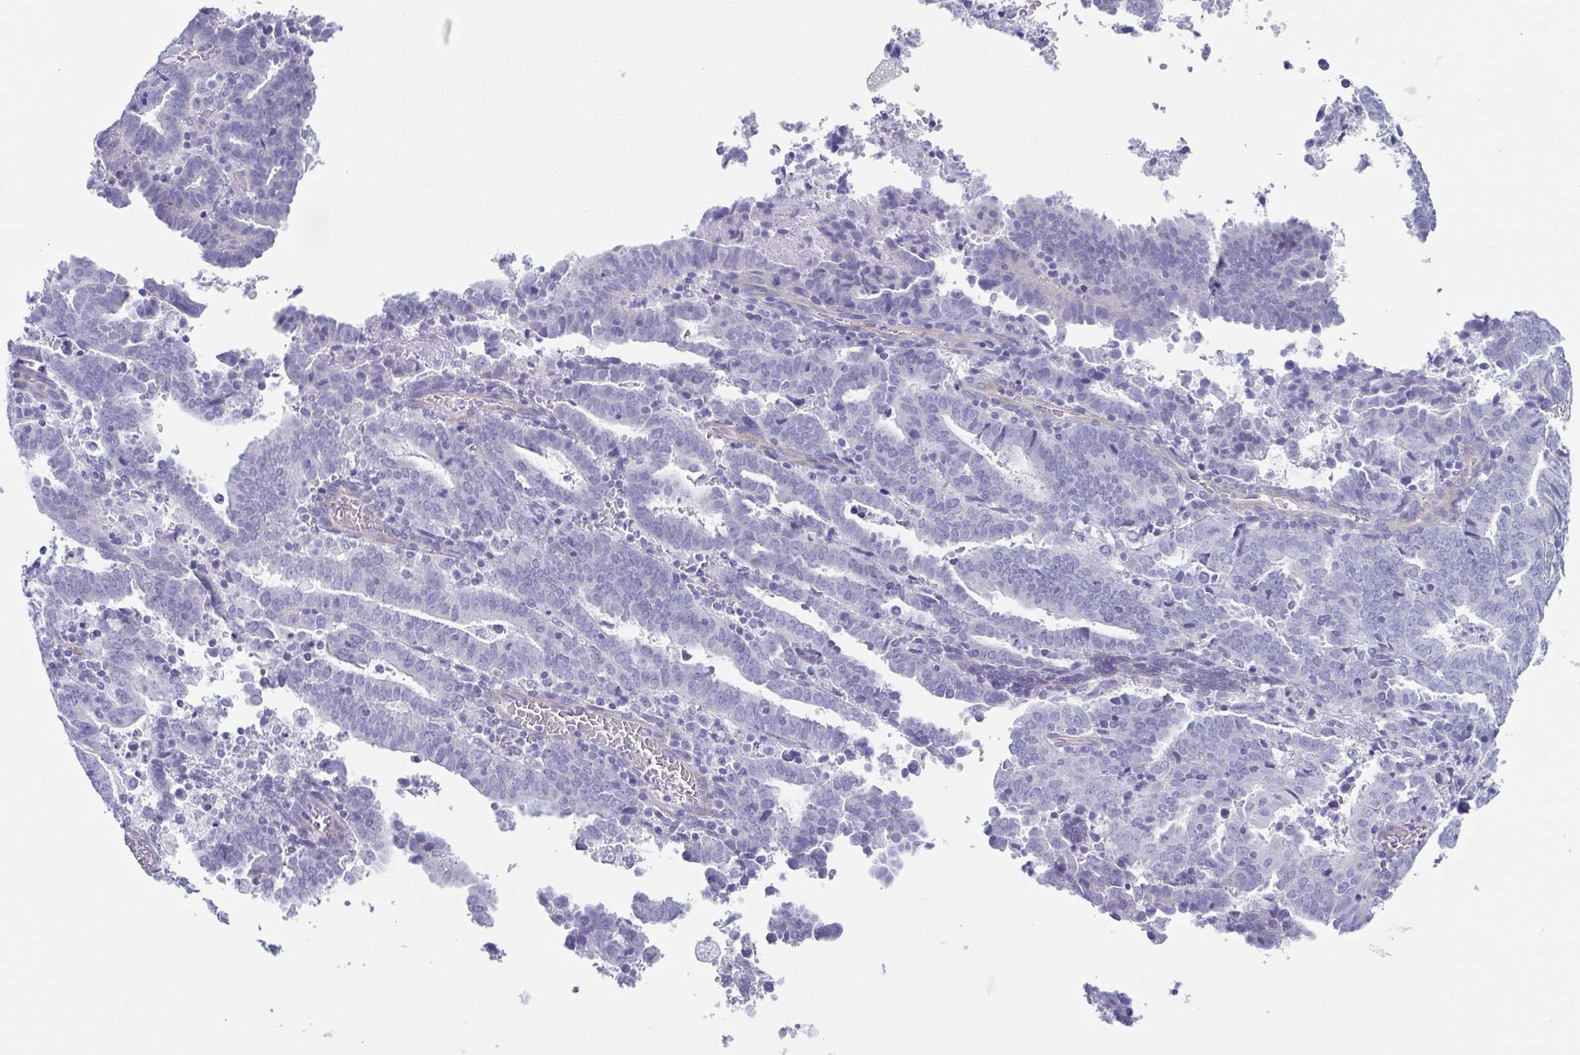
{"staining": {"intensity": "negative", "quantity": "none", "location": "none"}, "tissue": "endometrial cancer", "cell_type": "Tumor cells", "image_type": "cancer", "snomed": [{"axis": "morphology", "description": "Adenocarcinoma, NOS"}, {"axis": "topography", "description": "Uterus"}], "caption": "Histopathology image shows no protein expression in tumor cells of endometrial adenocarcinoma tissue.", "gene": "DYNC1I1", "patient": {"sex": "female", "age": 83}}